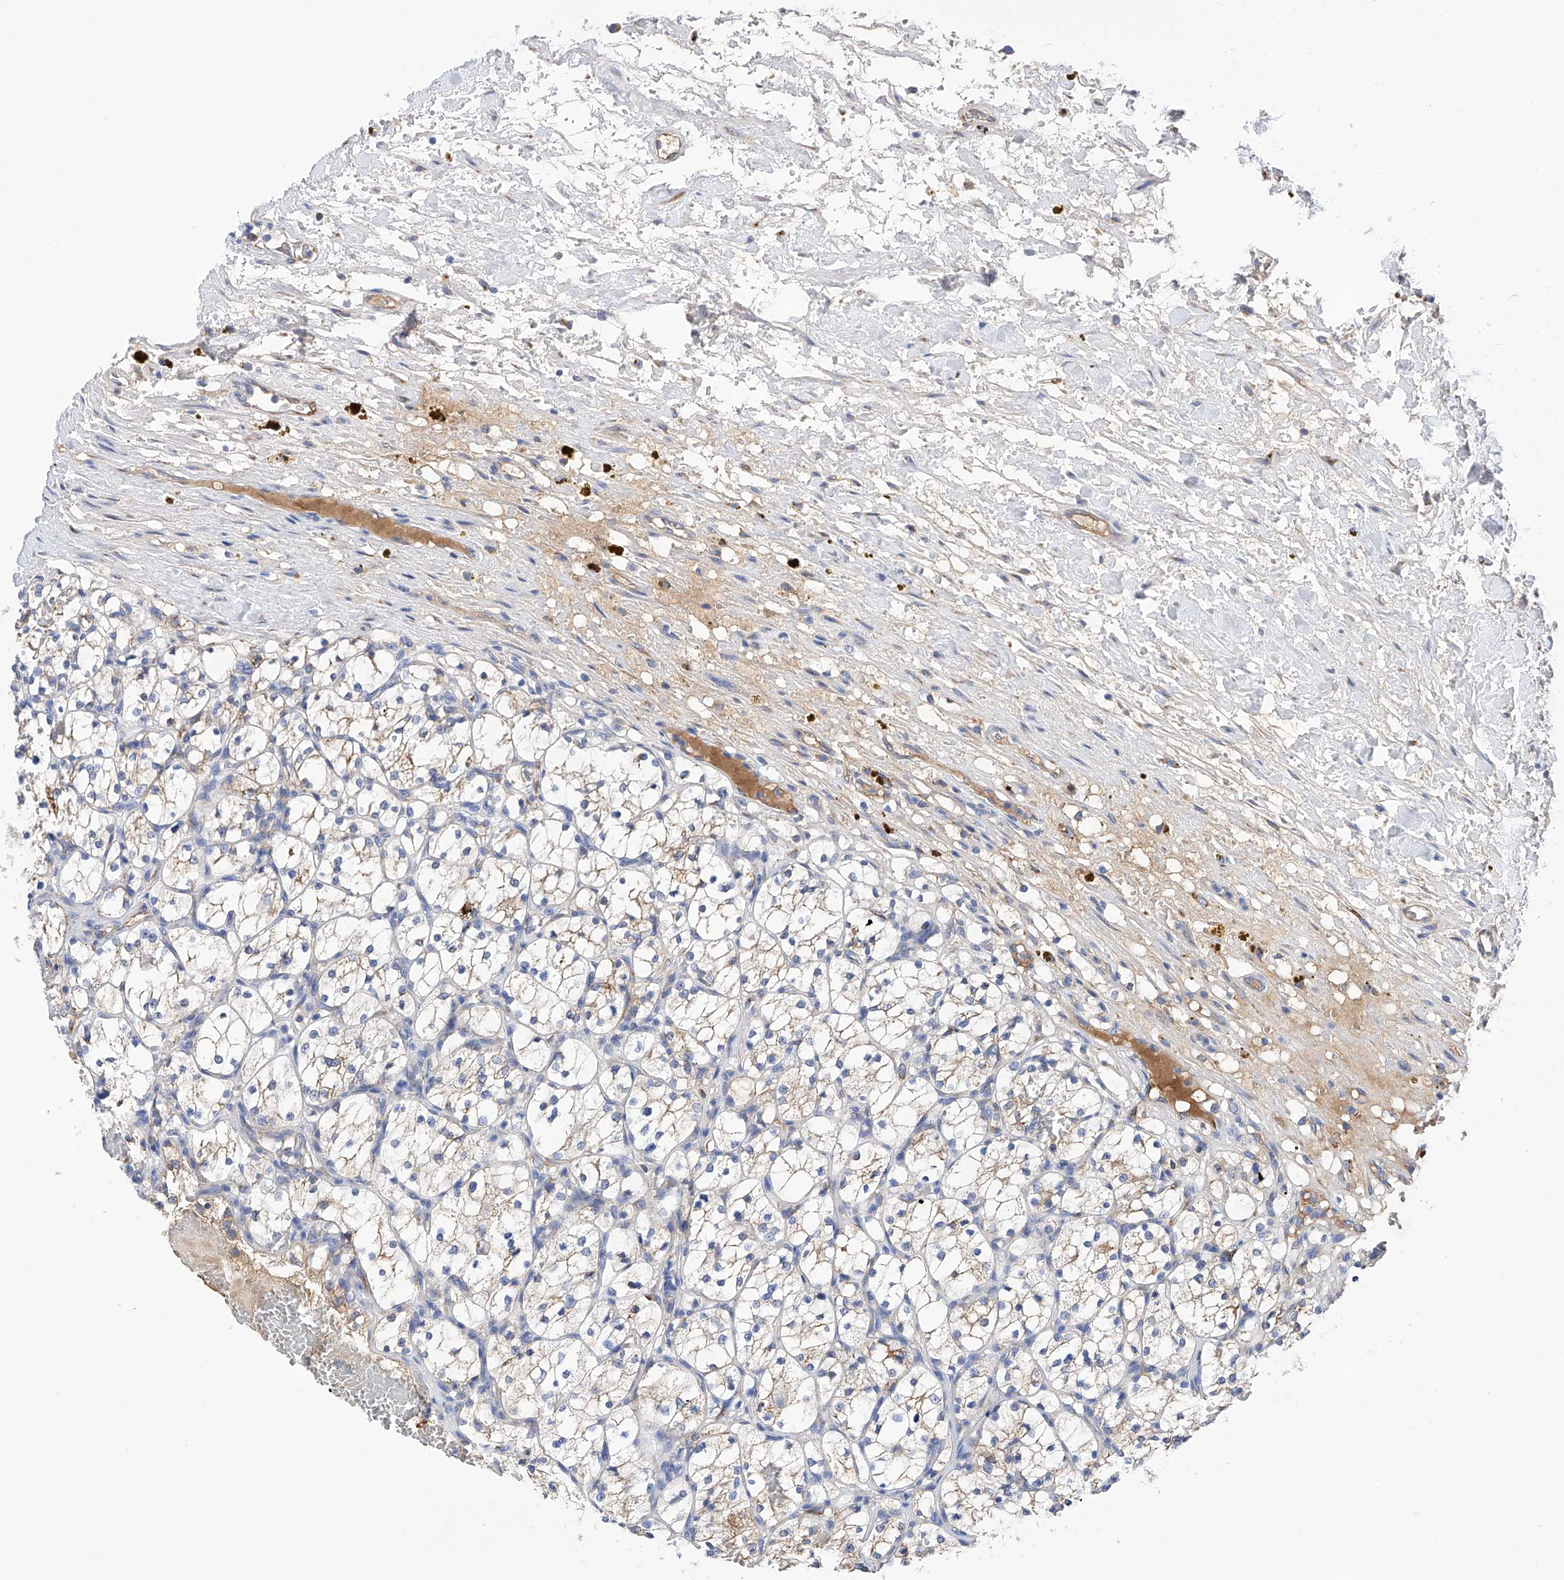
{"staining": {"intensity": "weak", "quantity": "<25%", "location": "cytoplasmic/membranous"}, "tissue": "renal cancer", "cell_type": "Tumor cells", "image_type": "cancer", "snomed": [{"axis": "morphology", "description": "Adenocarcinoma, NOS"}, {"axis": "topography", "description": "Kidney"}], "caption": "DAB immunohistochemical staining of adenocarcinoma (renal) shows no significant expression in tumor cells. (DAB (3,3'-diaminobenzidine) immunohistochemistry (IHC), high magnification).", "gene": "PDIA5", "patient": {"sex": "female", "age": 69}}